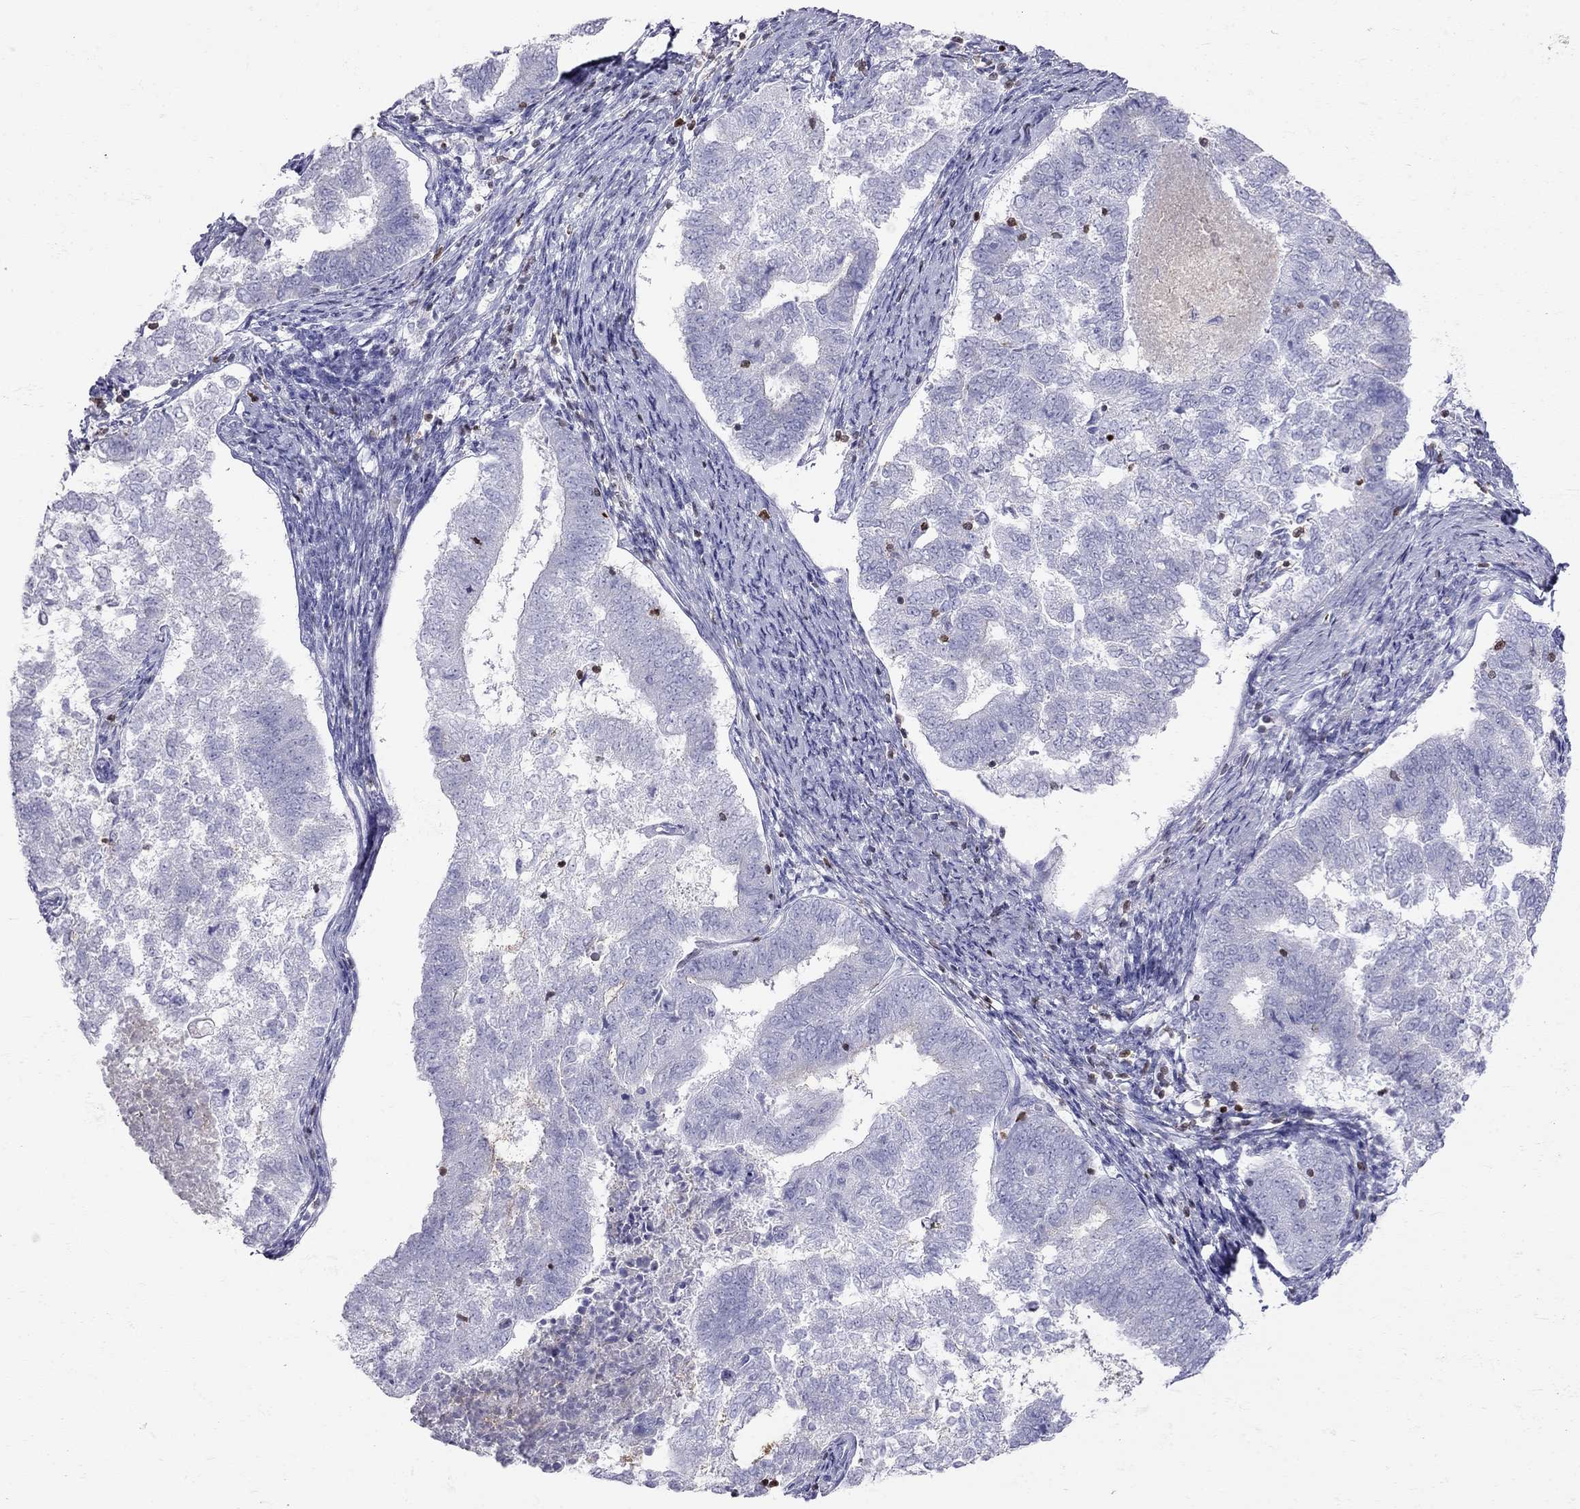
{"staining": {"intensity": "negative", "quantity": "none", "location": "none"}, "tissue": "endometrial cancer", "cell_type": "Tumor cells", "image_type": "cancer", "snomed": [{"axis": "morphology", "description": "Adenocarcinoma, NOS"}, {"axis": "topography", "description": "Endometrium"}], "caption": "Tumor cells are negative for protein expression in human endometrial cancer (adenocarcinoma). (DAB (3,3'-diaminobenzidine) immunohistochemistry, high magnification).", "gene": "SH2D2A", "patient": {"sex": "female", "age": 65}}